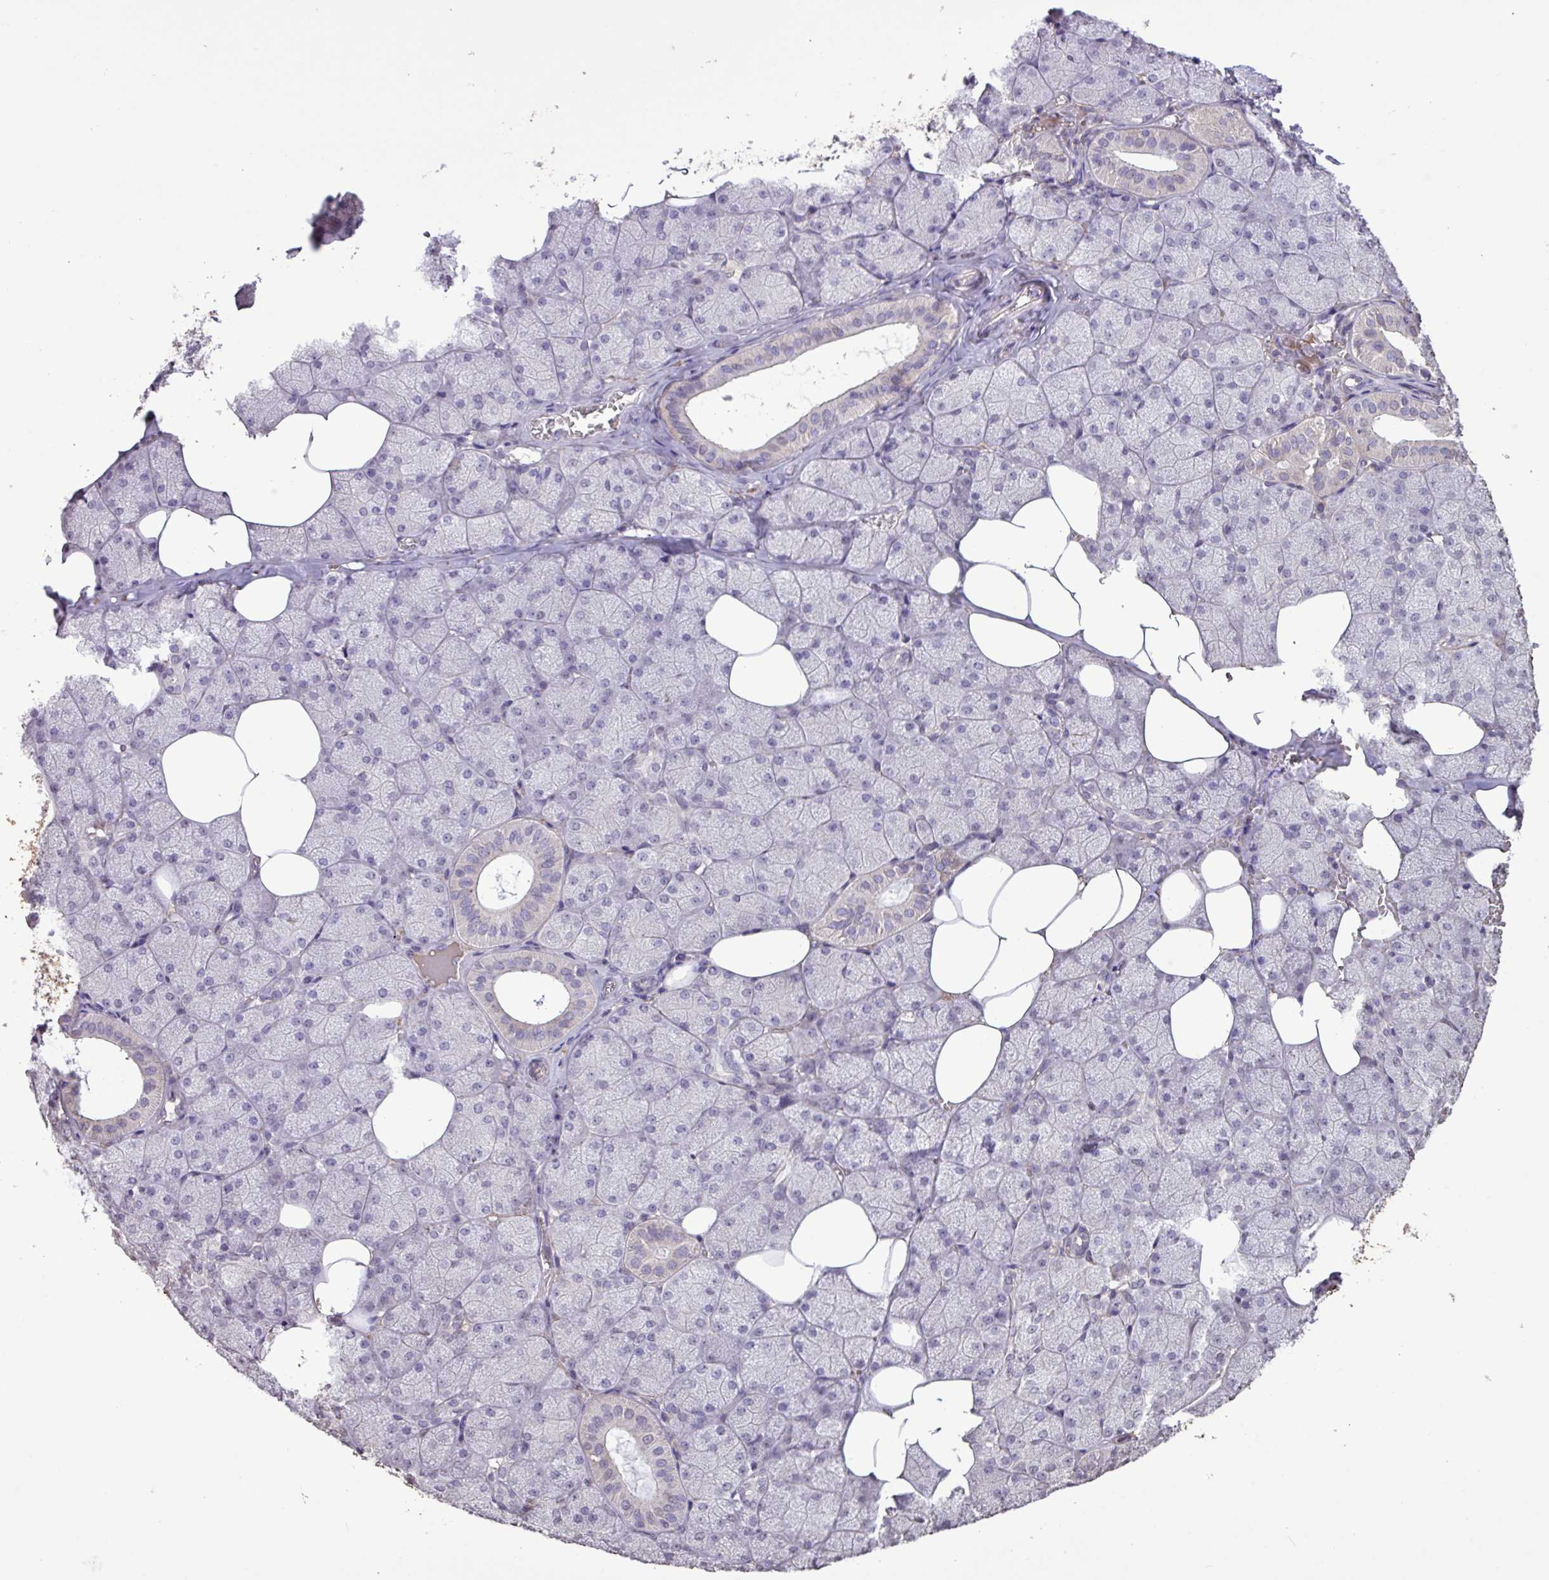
{"staining": {"intensity": "negative", "quantity": "none", "location": "none"}, "tissue": "salivary gland", "cell_type": "Glandular cells", "image_type": "normal", "snomed": [{"axis": "morphology", "description": "Normal tissue, NOS"}, {"axis": "topography", "description": "Salivary gland"}, {"axis": "topography", "description": "Peripheral nerve tissue"}], "caption": "Immunohistochemical staining of unremarkable human salivary gland demonstrates no significant expression in glandular cells.", "gene": "L3MBTL3", "patient": {"sex": "male", "age": 38}}